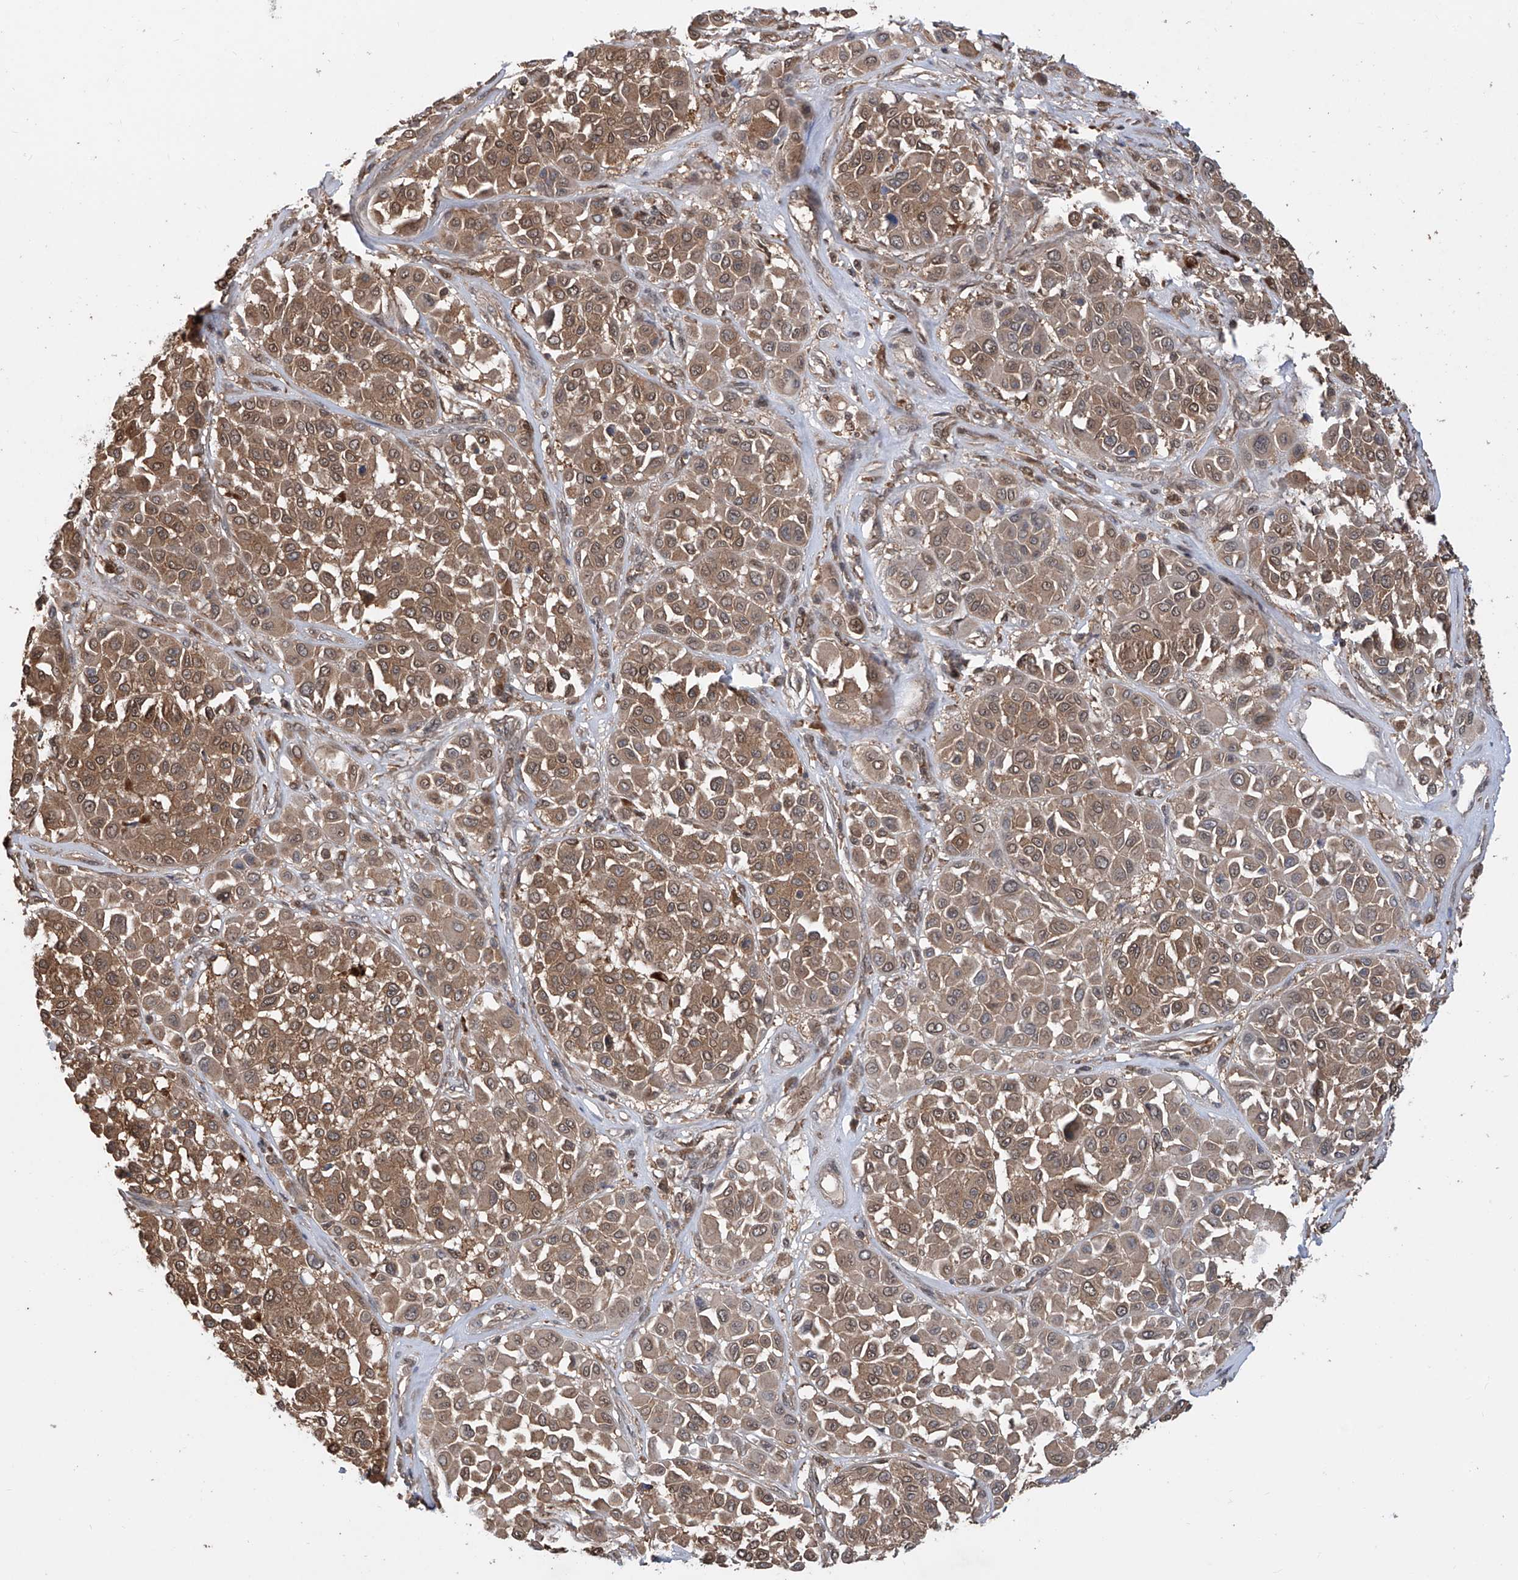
{"staining": {"intensity": "moderate", "quantity": ">75%", "location": "cytoplasmic/membranous"}, "tissue": "melanoma", "cell_type": "Tumor cells", "image_type": "cancer", "snomed": [{"axis": "morphology", "description": "Malignant melanoma, Metastatic site"}, {"axis": "topography", "description": "Soft tissue"}], "caption": "Immunohistochemistry (IHC) (DAB (3,3'-diaminobenzidine)) staining of human melanoma reveals moderate cytoplasmic/membranous protein expression in approximately >75% of tumor cells. The staining is performed using DAB brown chromogen to label protein expression. The nuclei are counter-stained blue using hematoxylin.", "gene": "HOXC8", "patient": {"sex": "male", "age": 41}}